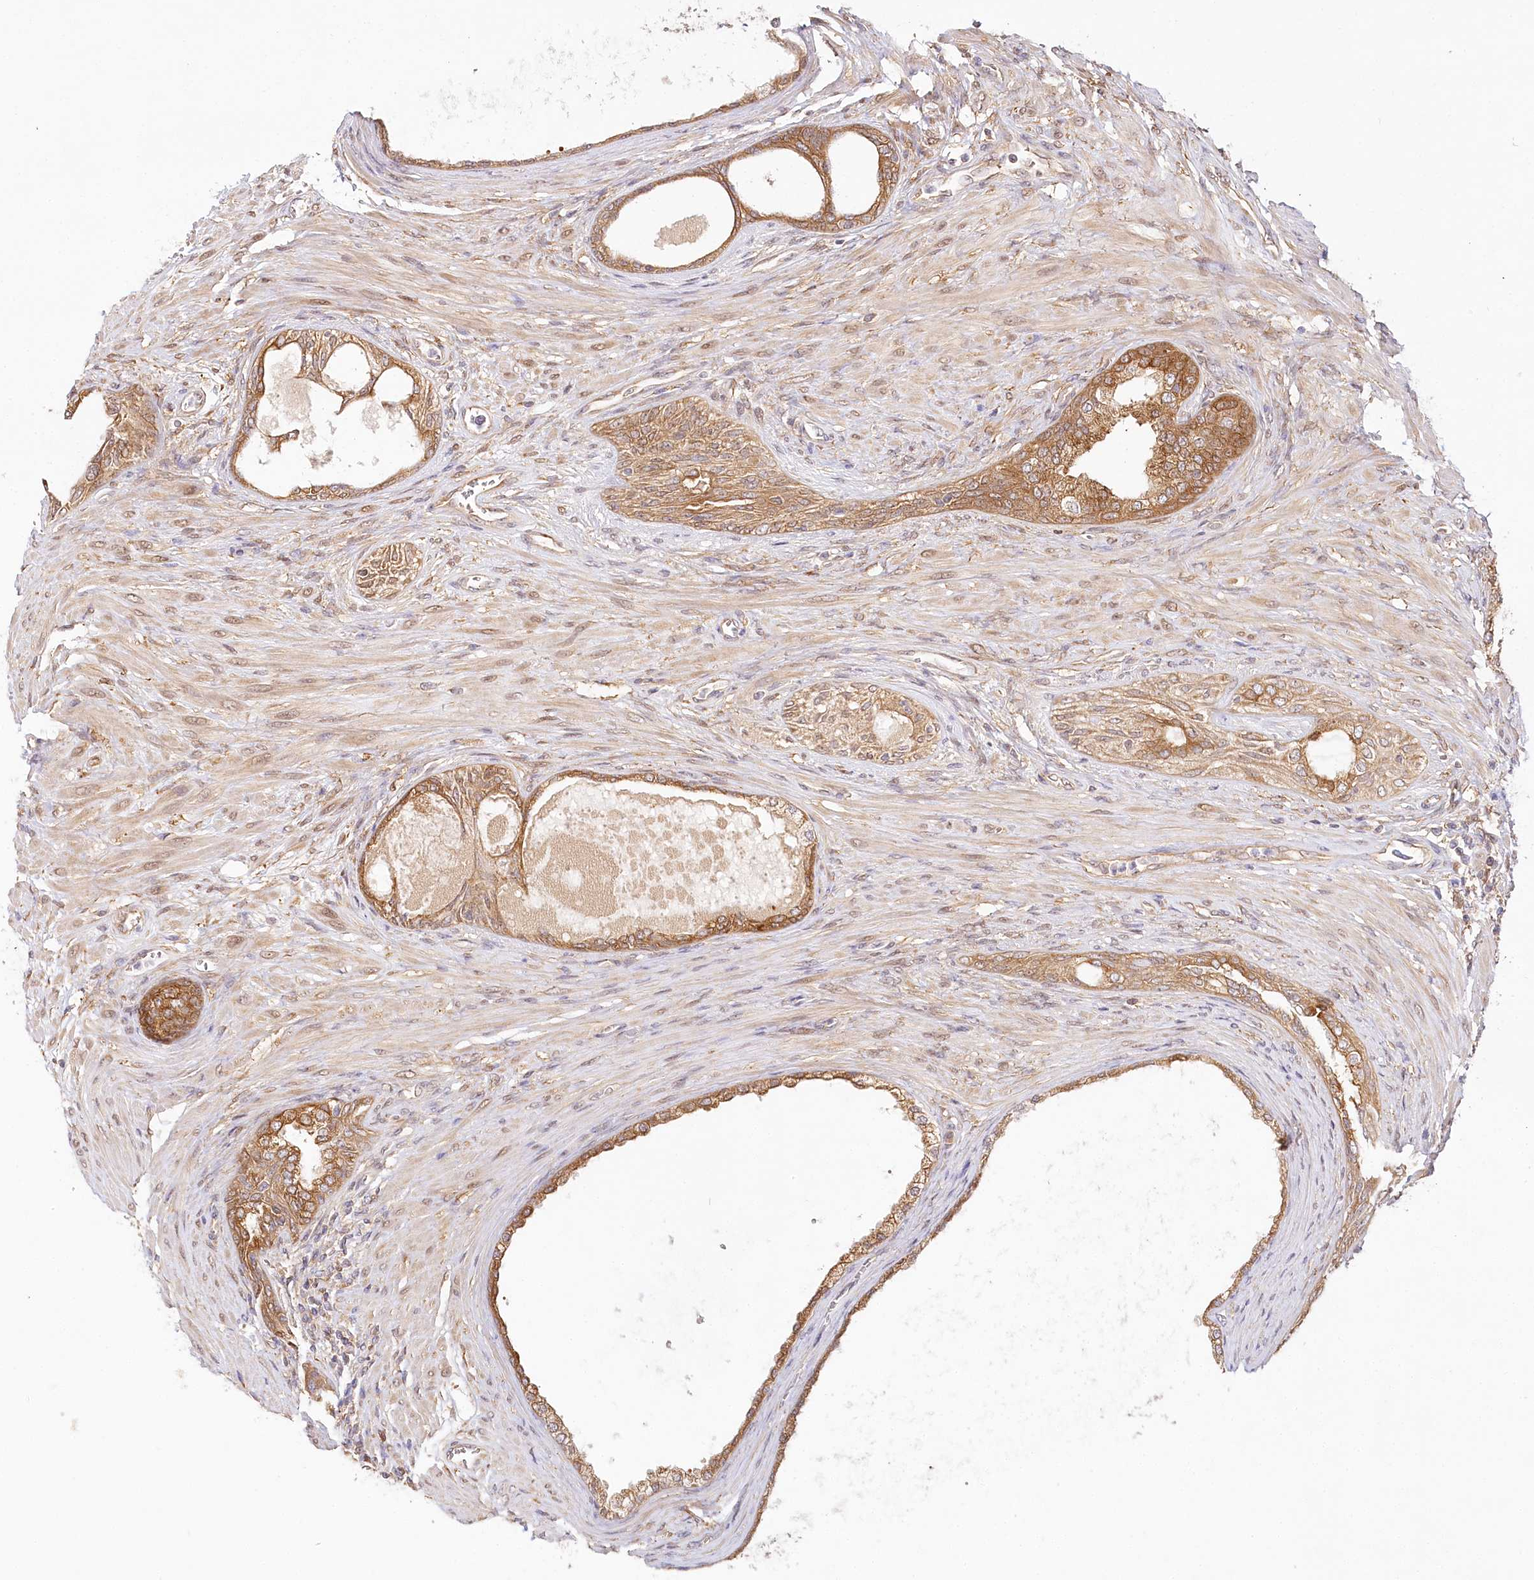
{"staining": {"intensity": "moderate", "quantity": ">75%", "location": "cytoplasmic/membranous"}, "tissue": "prostate cancer", "cell_type": "Tumor cells", "image_type": "cancer", "snomed": [{"axis": "morphology", "description": "Normal tissue, NOS"}, {"axis": "morphology", "description": "Adenocarcinoma, Low grade"}, {"axis": "topography", "description": "Prostate"}, {"axis": "topography", "description": "Peripheral nerve tissue"}], "caption": "This photomicrograph exhibits immunohistochemistry (IHC) staining of human low-grade adenocarcinoma (prostate), with medium moderate cytoplasmic/membranous expression in approximately >75% of tumor cells.", "gene": "INPP4B", "patient": {"sex": "male", "age": 71}}